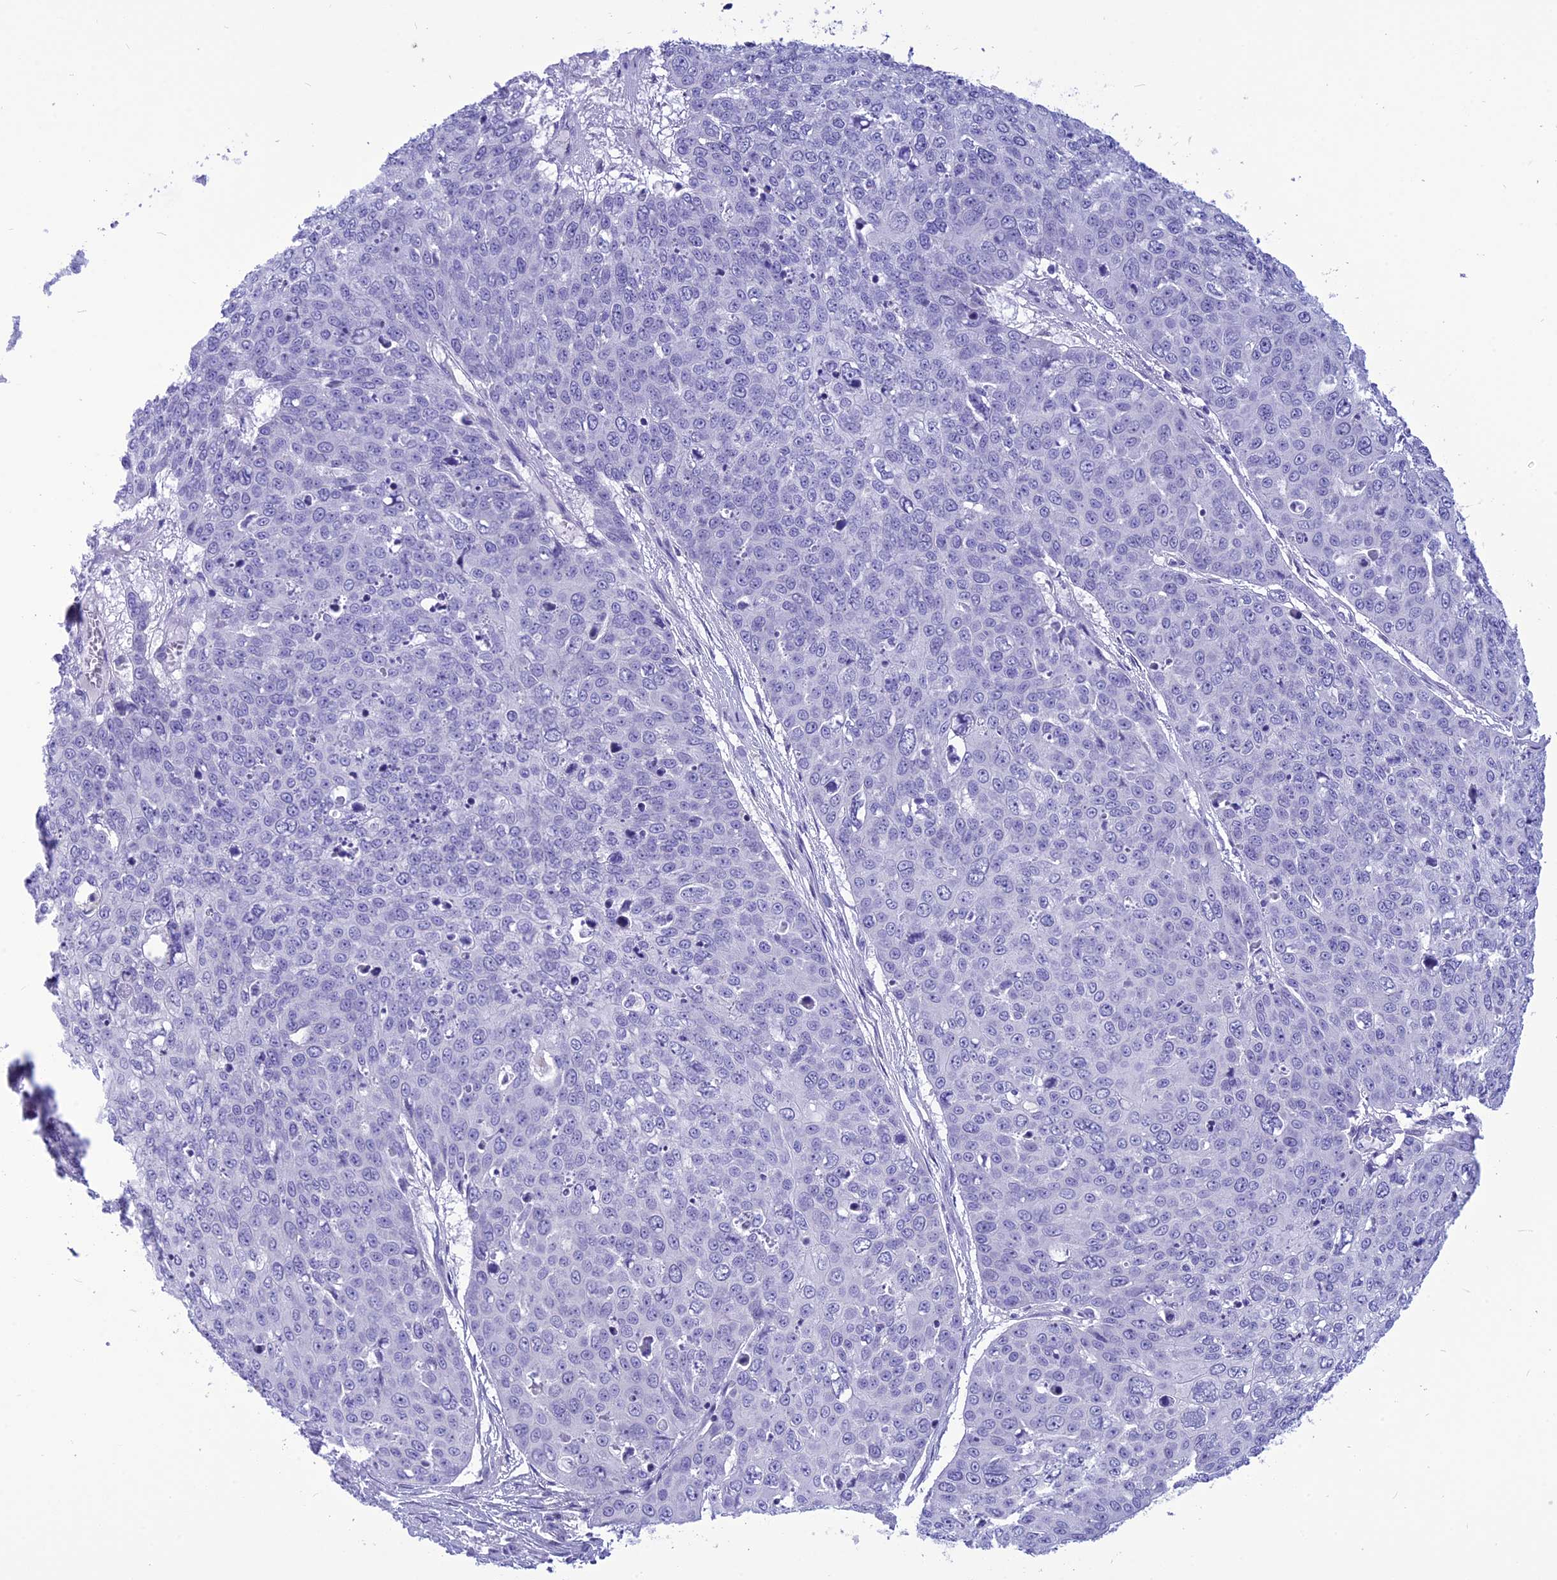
{"staining": {"intensity": "negative", "quantity": "none", "location": "none"}, "tissue": "skin cancer", "cell_type": "Tumor cells", "image_type": "cancer", "snomed": [{"axis": "morphology", "description": "Squamous cell carcinoma, NOS"}, {"axis": "topography", "description": "Skin"}], "caption": "The immunohistochemistry (IHC) histopathology image has no significant expression in tumor cells of skin cancer tissue. (IHC, brightfield microscopy, high magnification).", "gene": "BBS2", "patient": {"sex": "male", "age": 71}}